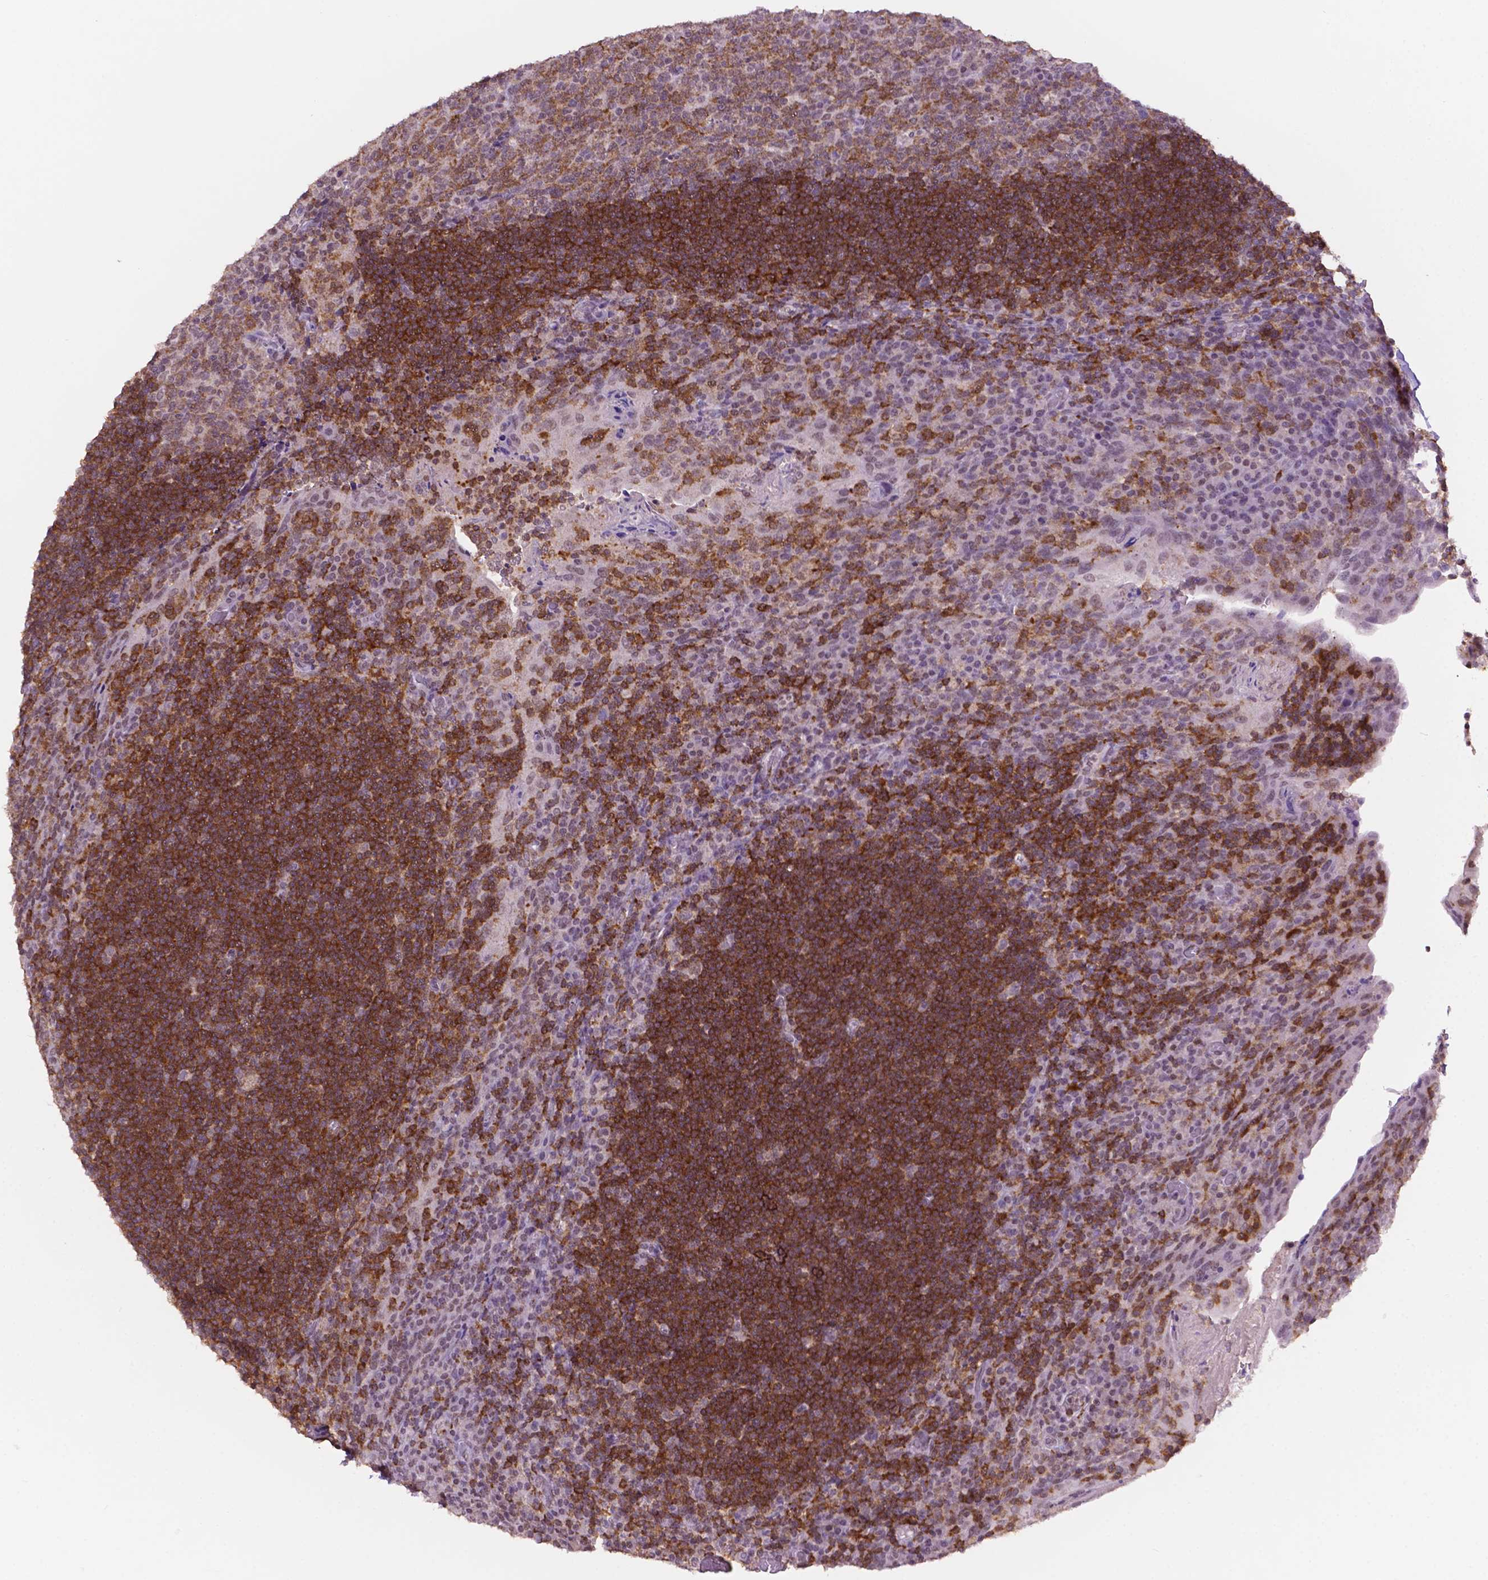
{"staining": {"intensity": "weak", "quantity": "25%-75%", "location": "cytoplasmic/membranous,nuclear"}, "tissue": "tonsil", "cell_type": "Germinal center cells", "image_type": "normal", "snomed": [{"axis": "morphology", "description": "Normal tissue, NOS"}, {"axis": "topography", "description": "Tonsil"}], "caption": "DAB immunohistochemical staining of normal human tonsil demonstrates weak cytoplasmic/membranous,nuclear protein expression in approximately 25%-75% of germinal center cells. (DAB (3,3'-diaminobenzidine) = brown stain, brightfield microscopy at high magnification).", "gene": "PTPN6", "patient": {"sex": "male", "age": 17}}